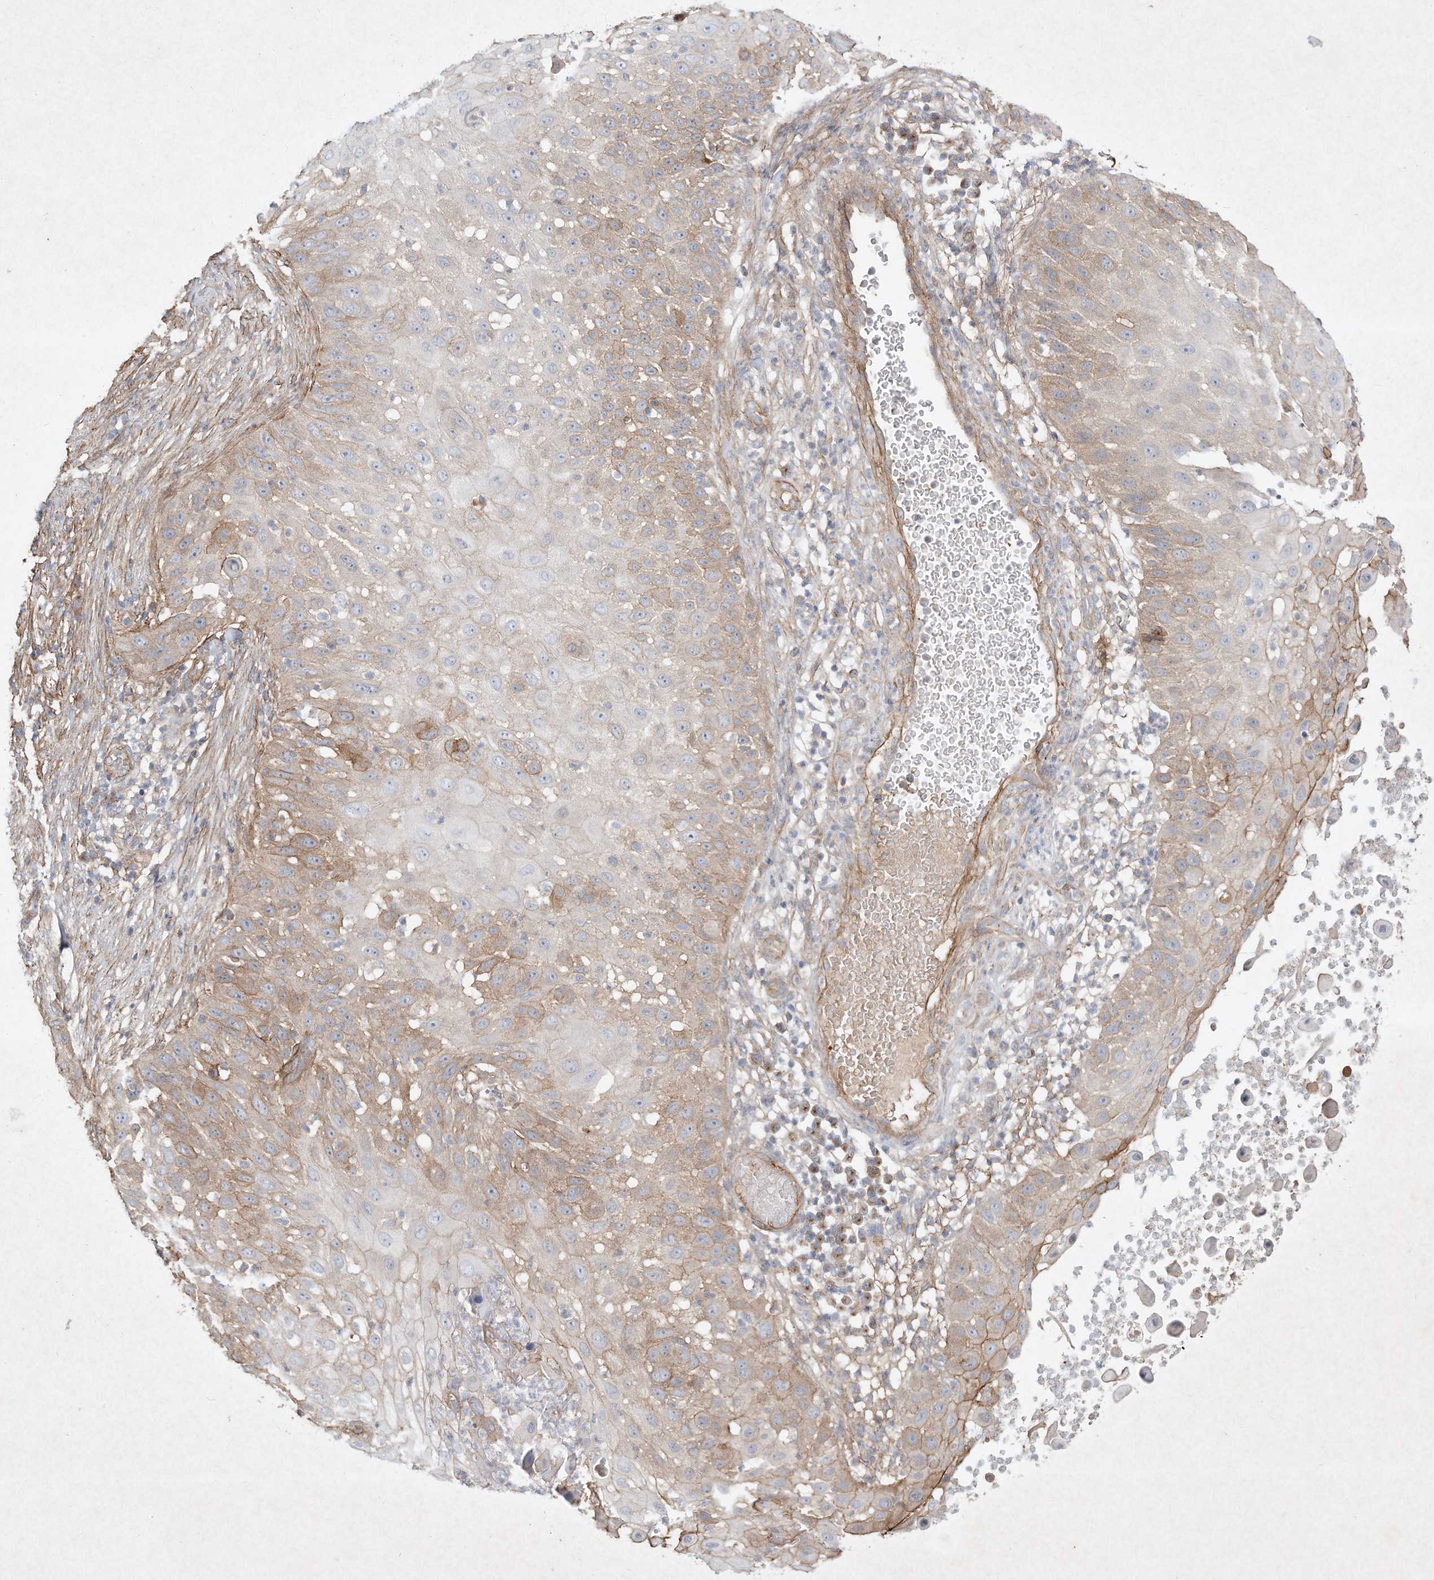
{"staining": {"intensity": "moderate", "quantity": "25%-75%", "location": "cytoplasmic/membranous"}, "tissue": "skin cancer", "cell_type": "Tumor cells", "image_type": "cancer", "snomed": [{"axis": "morphology", "description": "Squamous cell carcinoma, NOS"}, {"axis": "topography", "description": "Skin"}], "caption": "Skin squamous cell carcinoma stained with a brown dye reveals moderate cytoplasmic/membranous positive expression in about 25%-75% of tumor cells.", "gene": "HTR5A", "patient": {"sex": "female", "age": 44}}